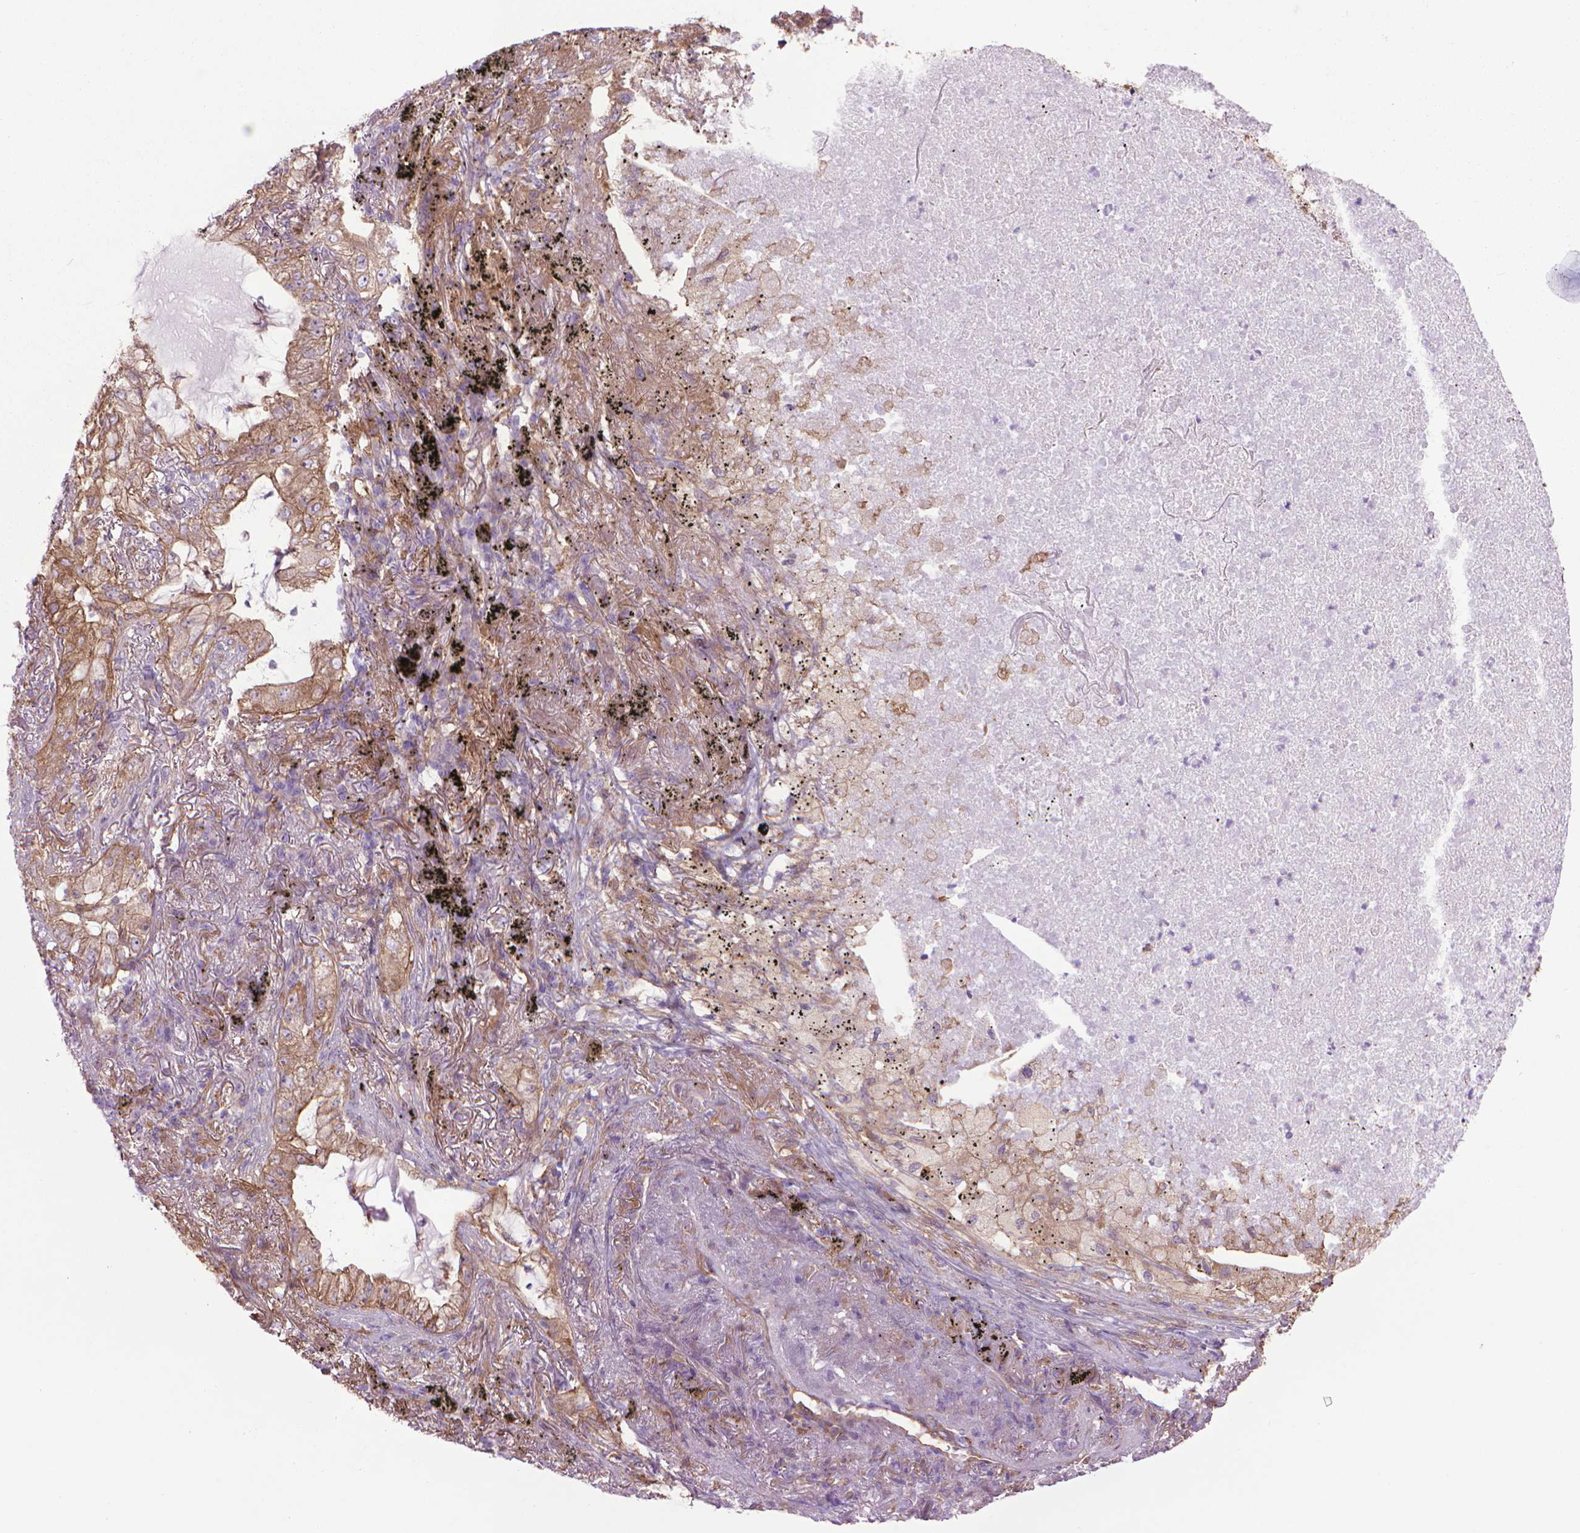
{"staining": {"intensity": "weak", "quantity": ">75%", "location": "cytoplasmic/membranous"}, "tissue": "lung cancer", "cell_type": "Tumor cells", "image_type": "cancer", "snomed": [{"axis": "morphology", "description": "Adenocarcinoma, NOS"}, {"axis": "topography", "description": "Lung"}], "caption": "Immunohistochemistry (IHC) photomicrograph of neoplastic tissue: adenocarcinoma (lung) stained using immunohistochemistry reveals low levels of weak protein expression localized specifically in the cytoplasmic/membranous of tumor cells, appearing as a cytoplasmic/membranous brown color.", "gene": "CORO1B", "patient": {"sex": "female", "age": 73}}